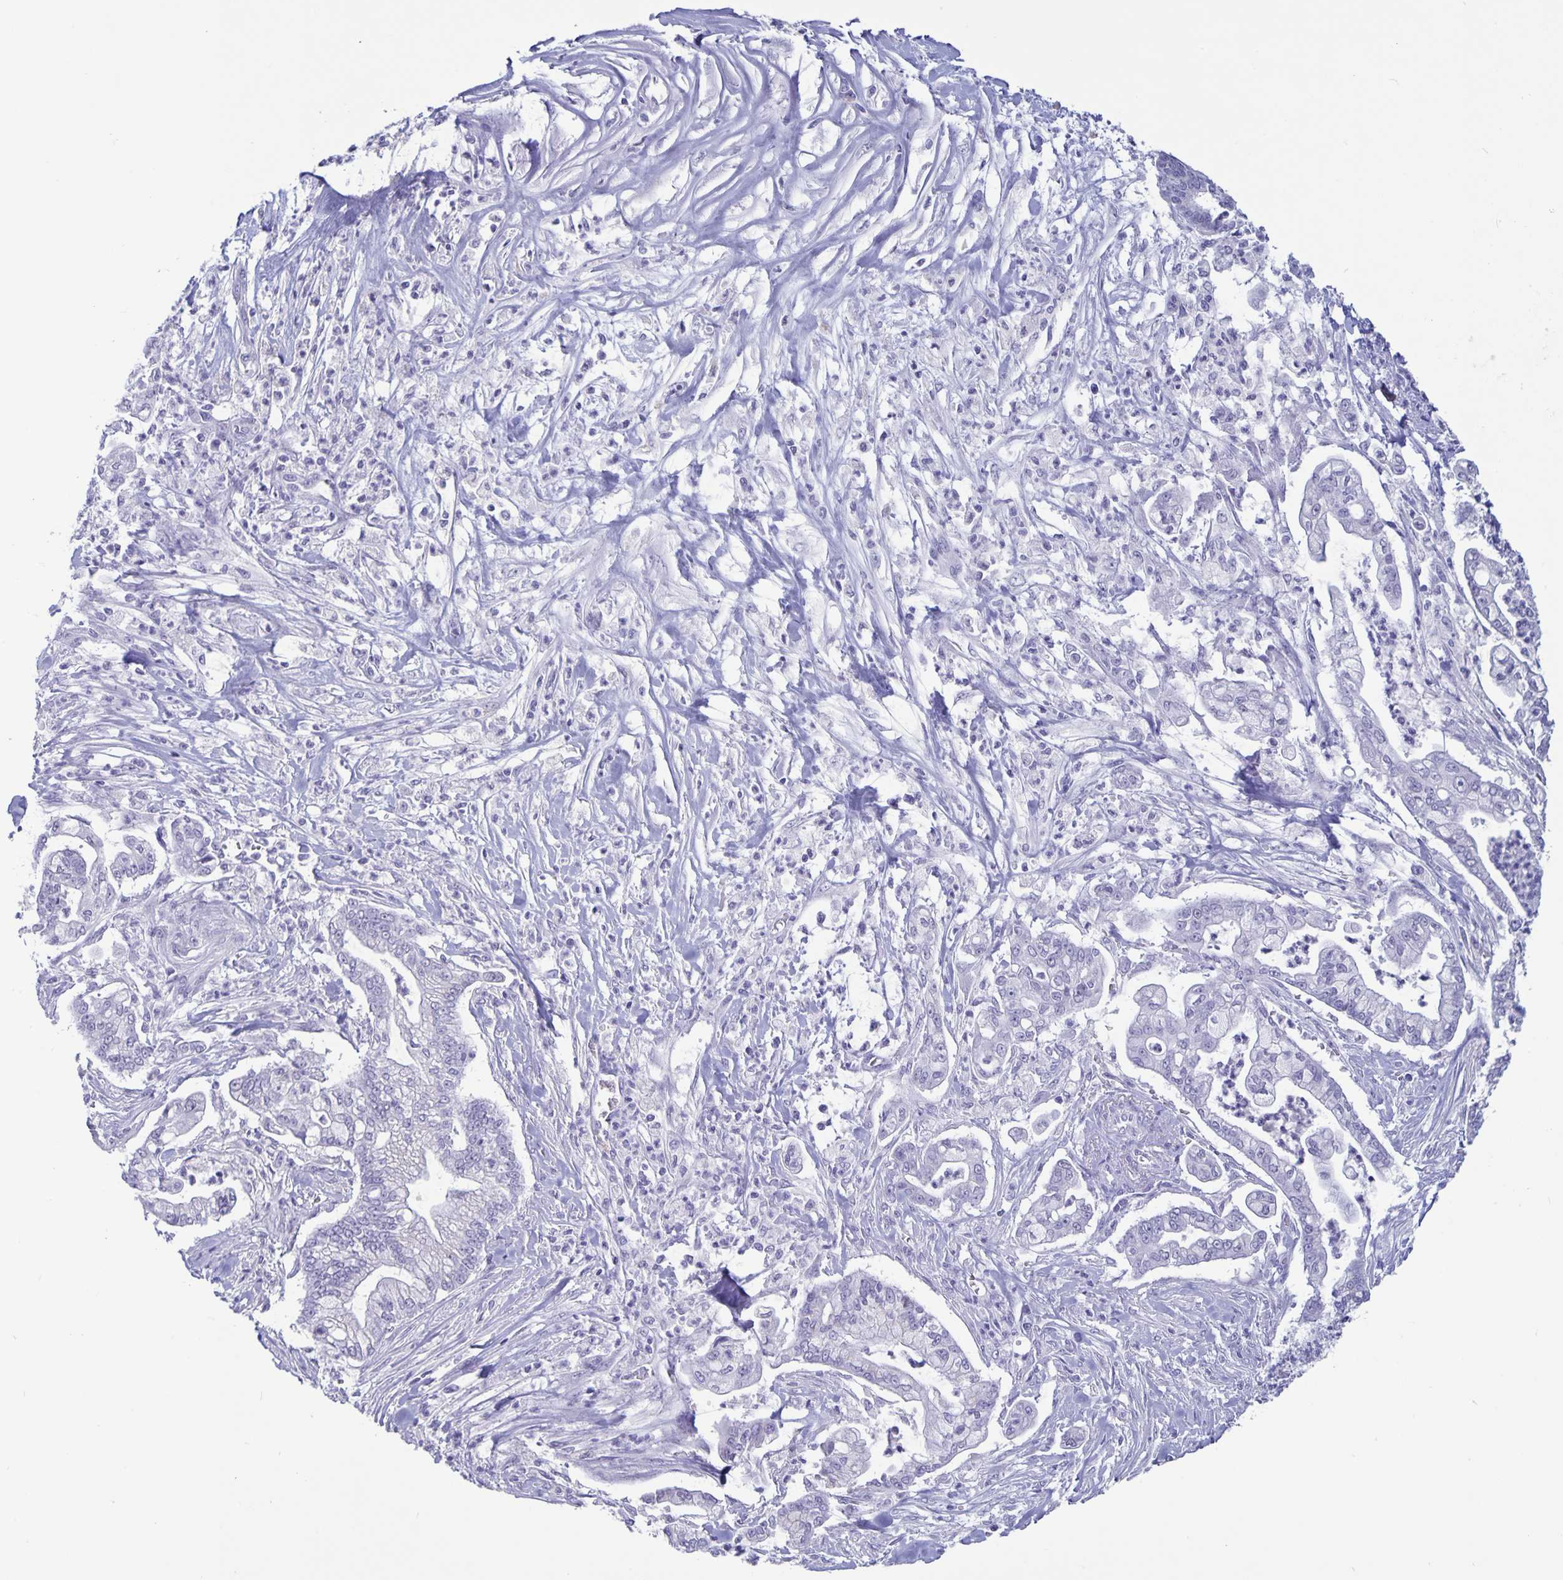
{"staining": {"intensity": "negative", "quantity": "none", "location": "none"}, "tissue": "pancreatic cancer", "cell_type": "Tumor cells", "image_type": "cancer", "snomed": [{"axis": "morphology", "description": "Adenocarcinoma, NOS"}, {"axis": "topography", "description": "Pancreas"}], "caption": "IHC micrograph of neoplastic tissue: human pancreatic adenocarcinoma stained with DAB (3,3'-diaminobenzidine) demonstrates no significant protein staining in tumor cells.", "gene": "BPIFA3", "patient": {"sex": "female", "age": 69}}